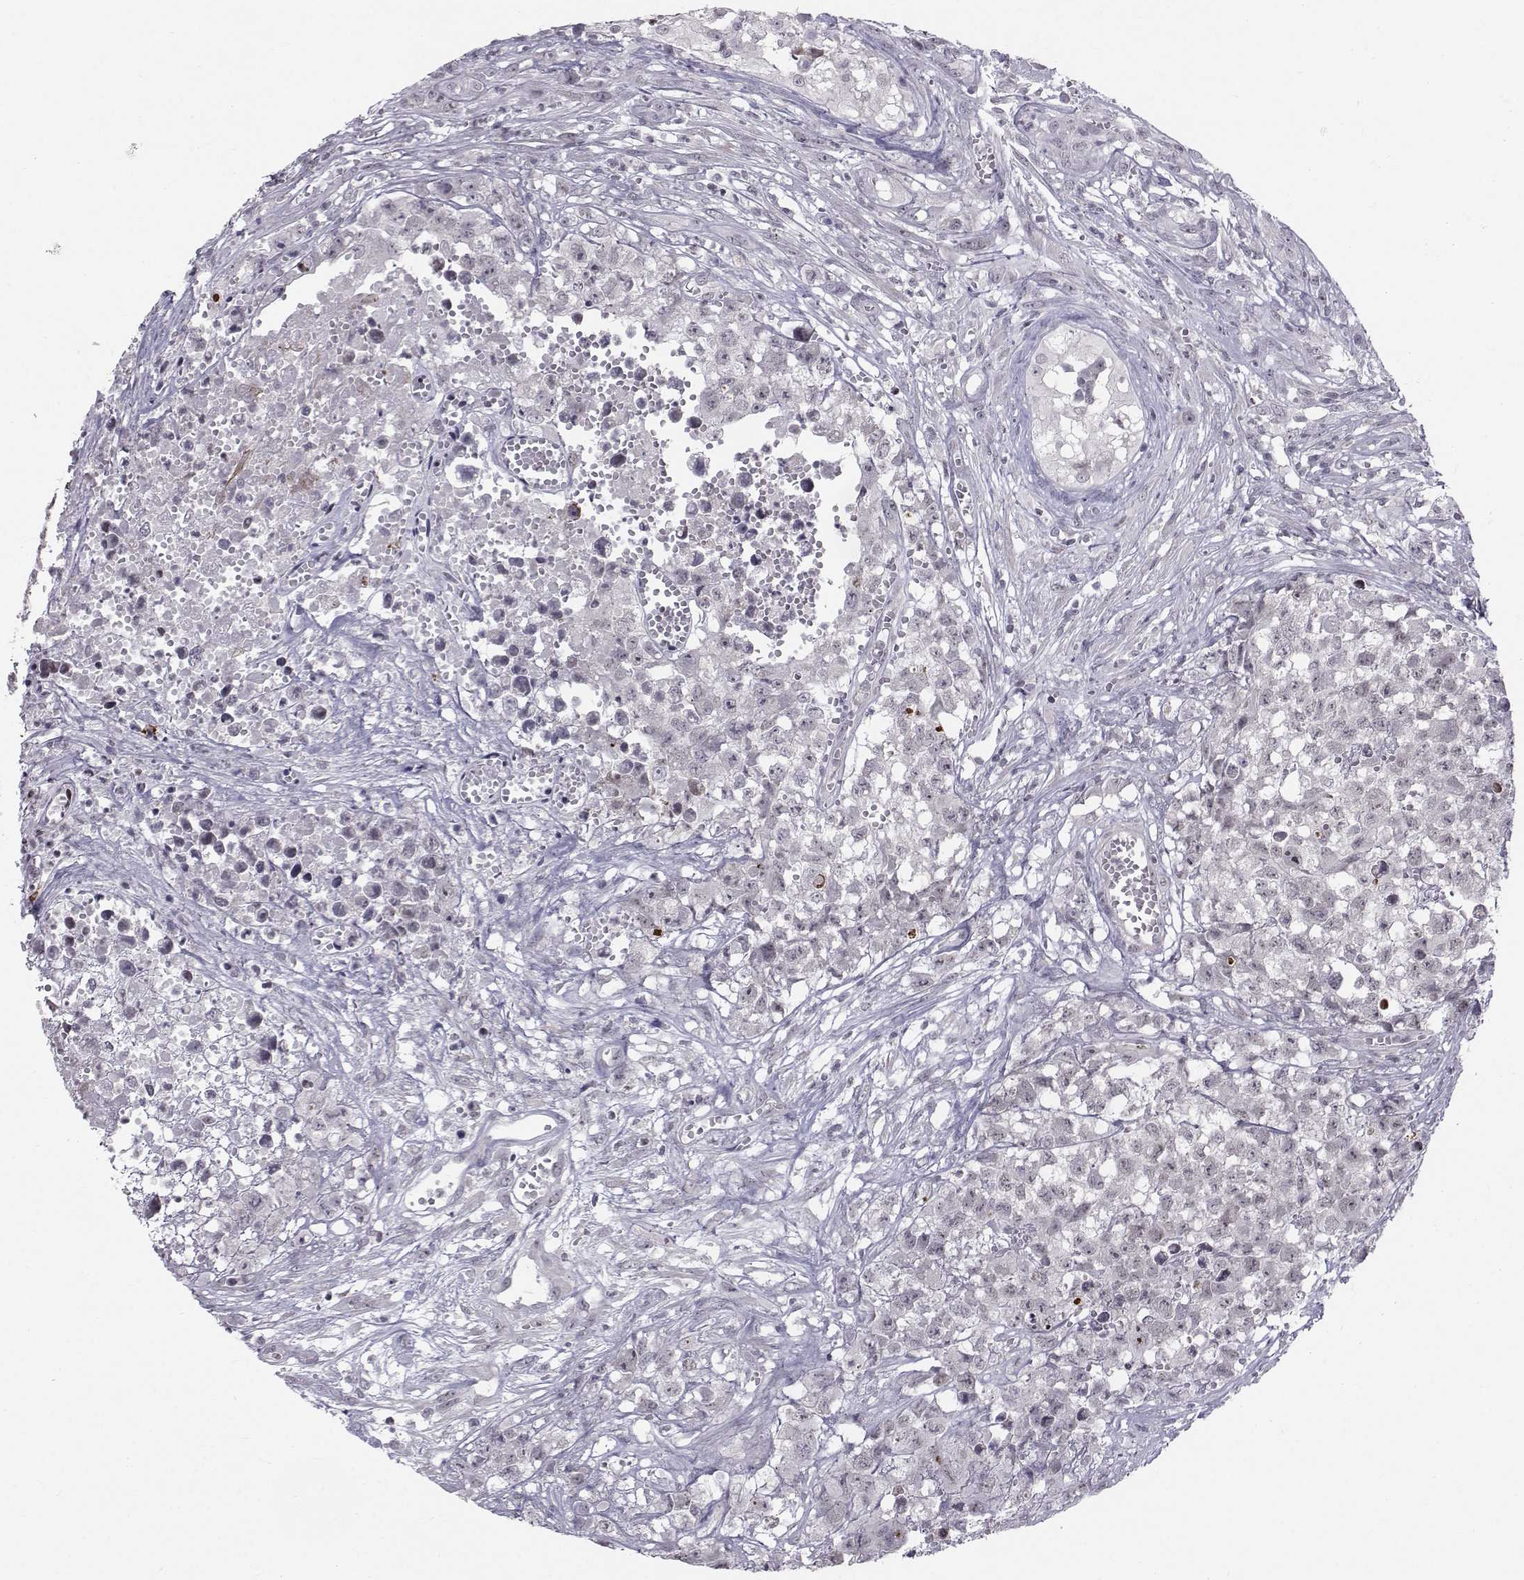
{"staining": {"intensity": "negative", "quantity": "none", "location": "none"}, "tissue": "testis cancer", "cell_type": "Tumor cells", "image_type": "cancer", "snomed": [{"axis": "morphology", "description": "Seminoma, NOS"}, {"axis": "morphology", "description": "Carcinoma, Embryonal, NOS"}, {"axis": "topography", "description": "Testis"}], "caption": "Testis cancer was stained to show a protein in brown. There is no significant expression in tumor cells. Brightfield microscopy of immunohistochemistry (IHC) stained with DAB (3,3'-diaminobenzidine) (brown) and hematoxylin (blue), captured at high magnification.", "gene": "MARCHF4", "patient": {"sex": "male", "age": 22}}